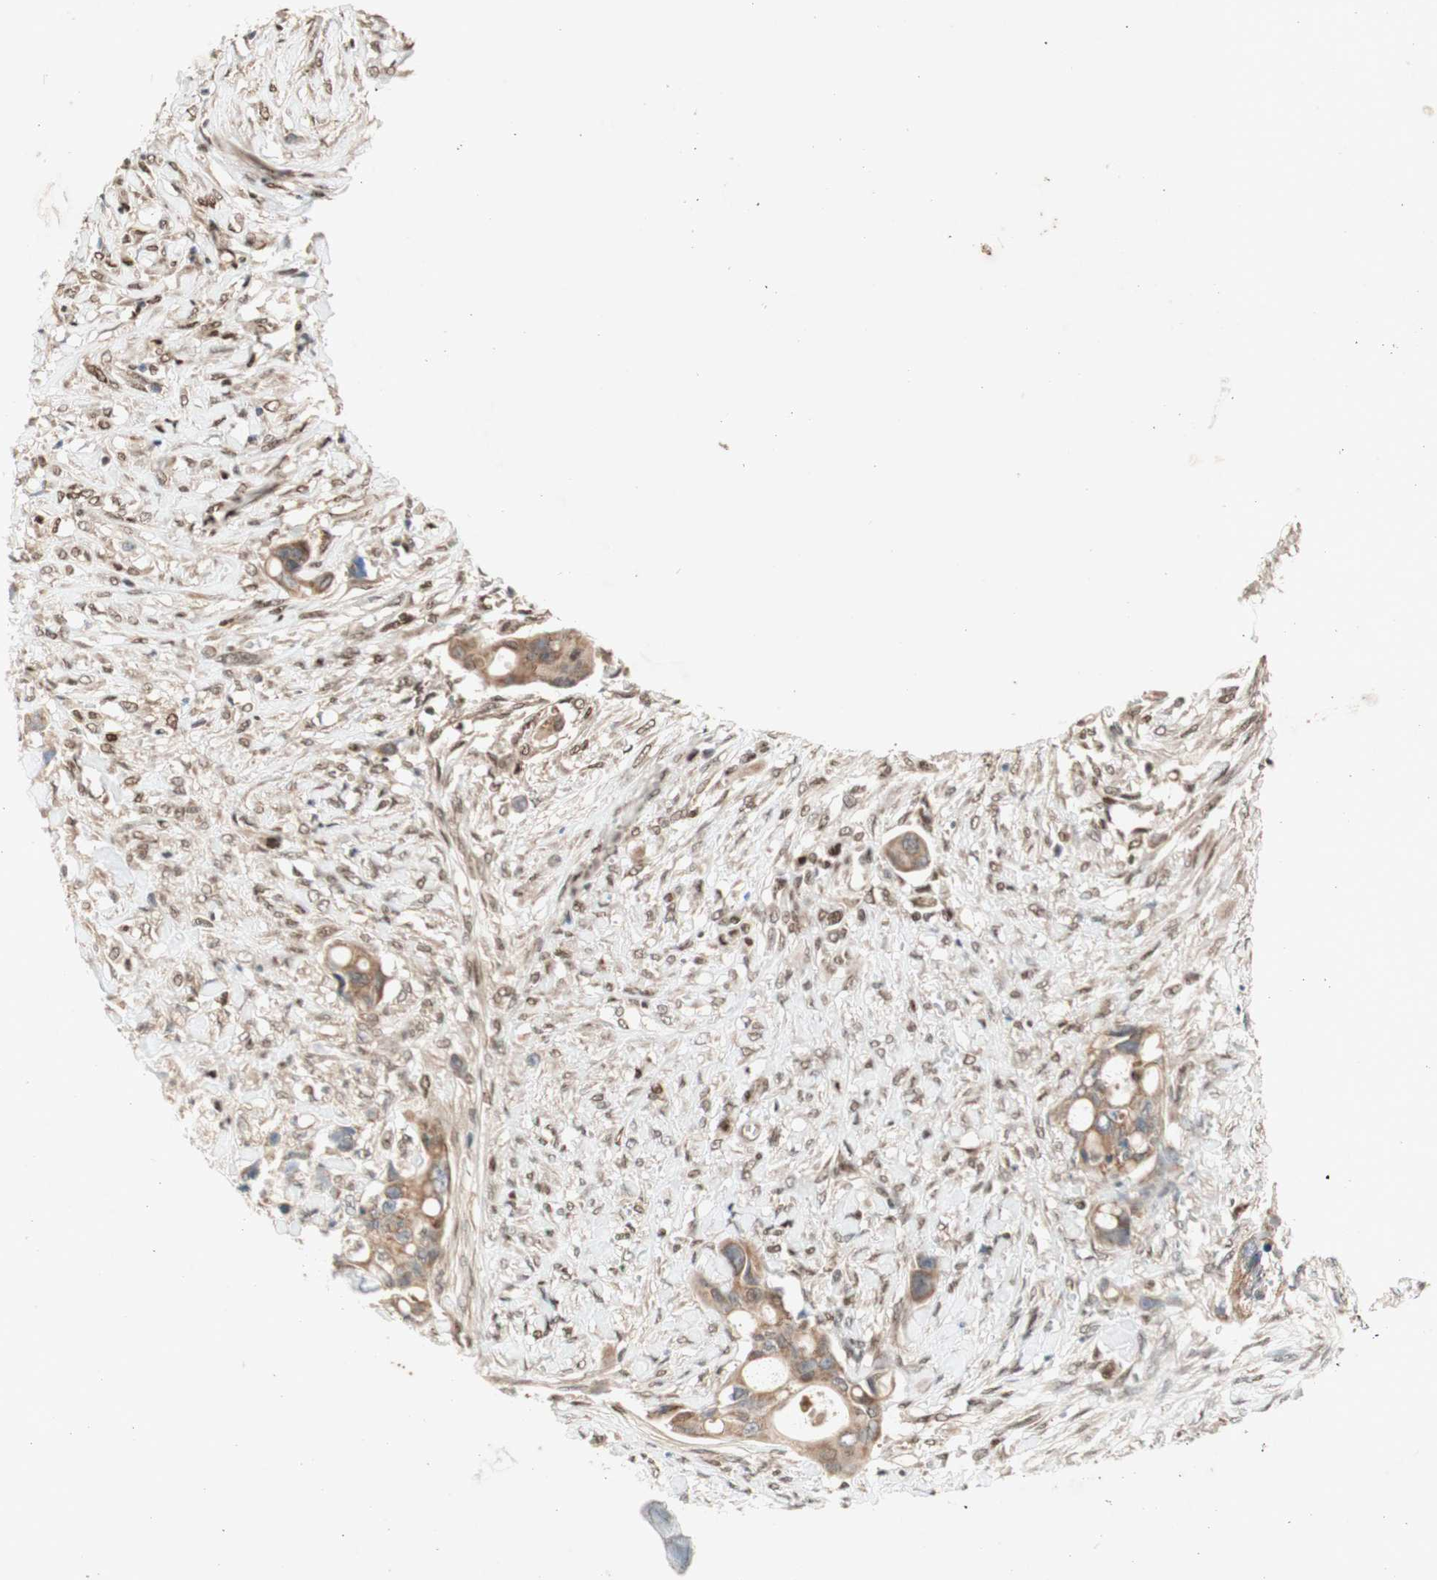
{"staining": {"intensity": "moderate", "quantity": ">75%", "location": "cytoplasmic/membranous"}, "tissue": "colorectal cancer", "cell_type": "Tumor cells", "image_type": "cancer", "snomed": [{"axis": "morphology", "description": "Adenocarcinoma, NOS"}, {"axis": "topography", "description": "Colon"}], "caption": "Human colorectal cancer (adenocarcinoma) stained for a protein (brown) reveals moderate cytoplasmic/membranous positive staining in approximately >75% of tumor cells.", "gene": "DNMT3A", "patient": {"sex": "female", "age": 57}}